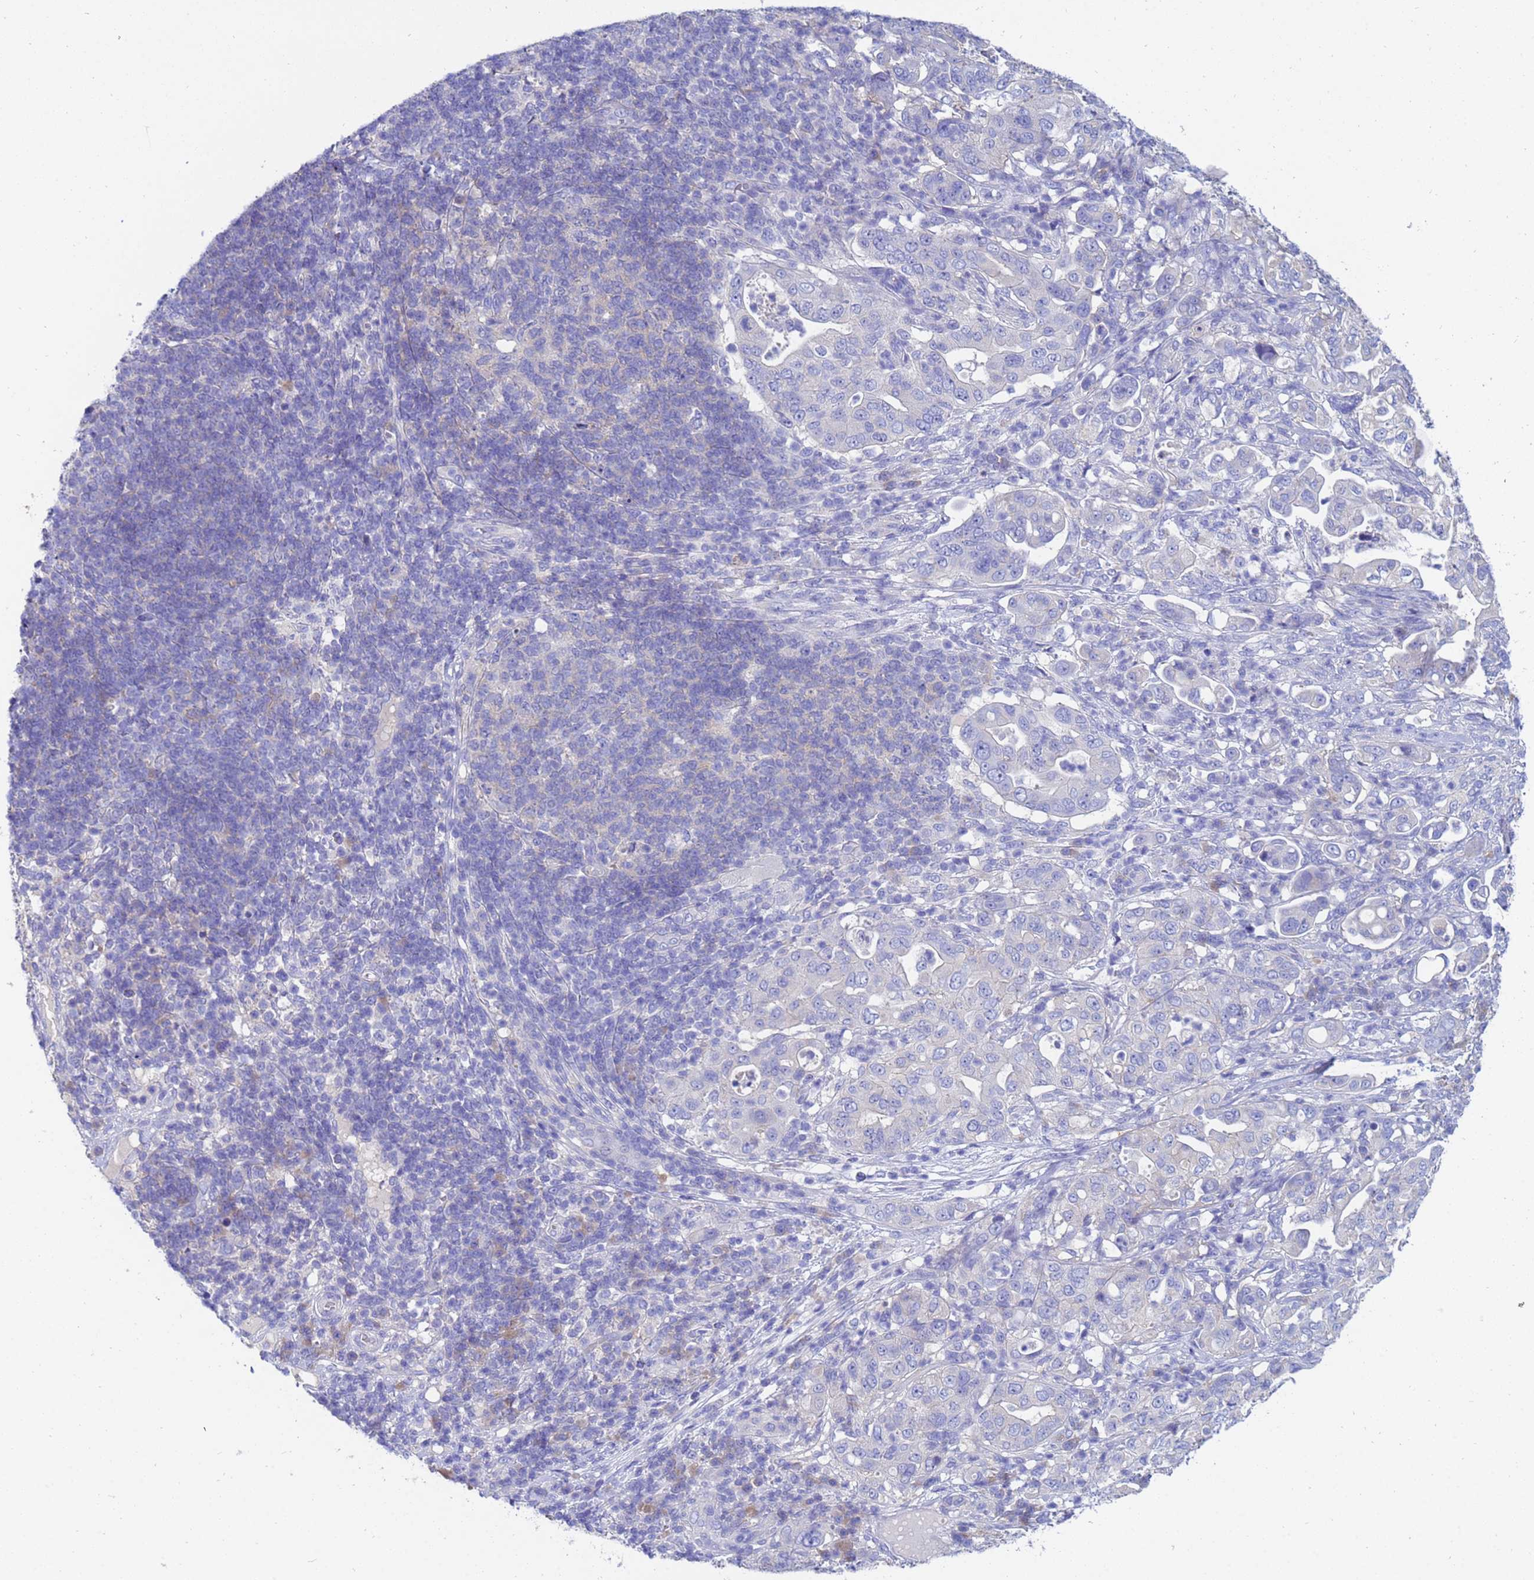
{"staining": {"intensity": "negative", "quantity": "none", "location": "none"}, "tissue": "pancreatic cancer", "cell_type": "Tumor cells", "image_type": "cancer", "snomed": [{"axis": "morphology", "description": "Normal tissue, NOS"}, {"axis": "morphology", "description": "Adenocarcinoma, NOS"}, {"axis": "topography", "description": "Lymph node"}, {"axis": "topography", "description": "Pancreas"}], "caption": "Tumor cells show no significant protein expression in pancreatic cancer.", "gene": "UBE2O", "patient": {"sex": "female", "age": 67}}